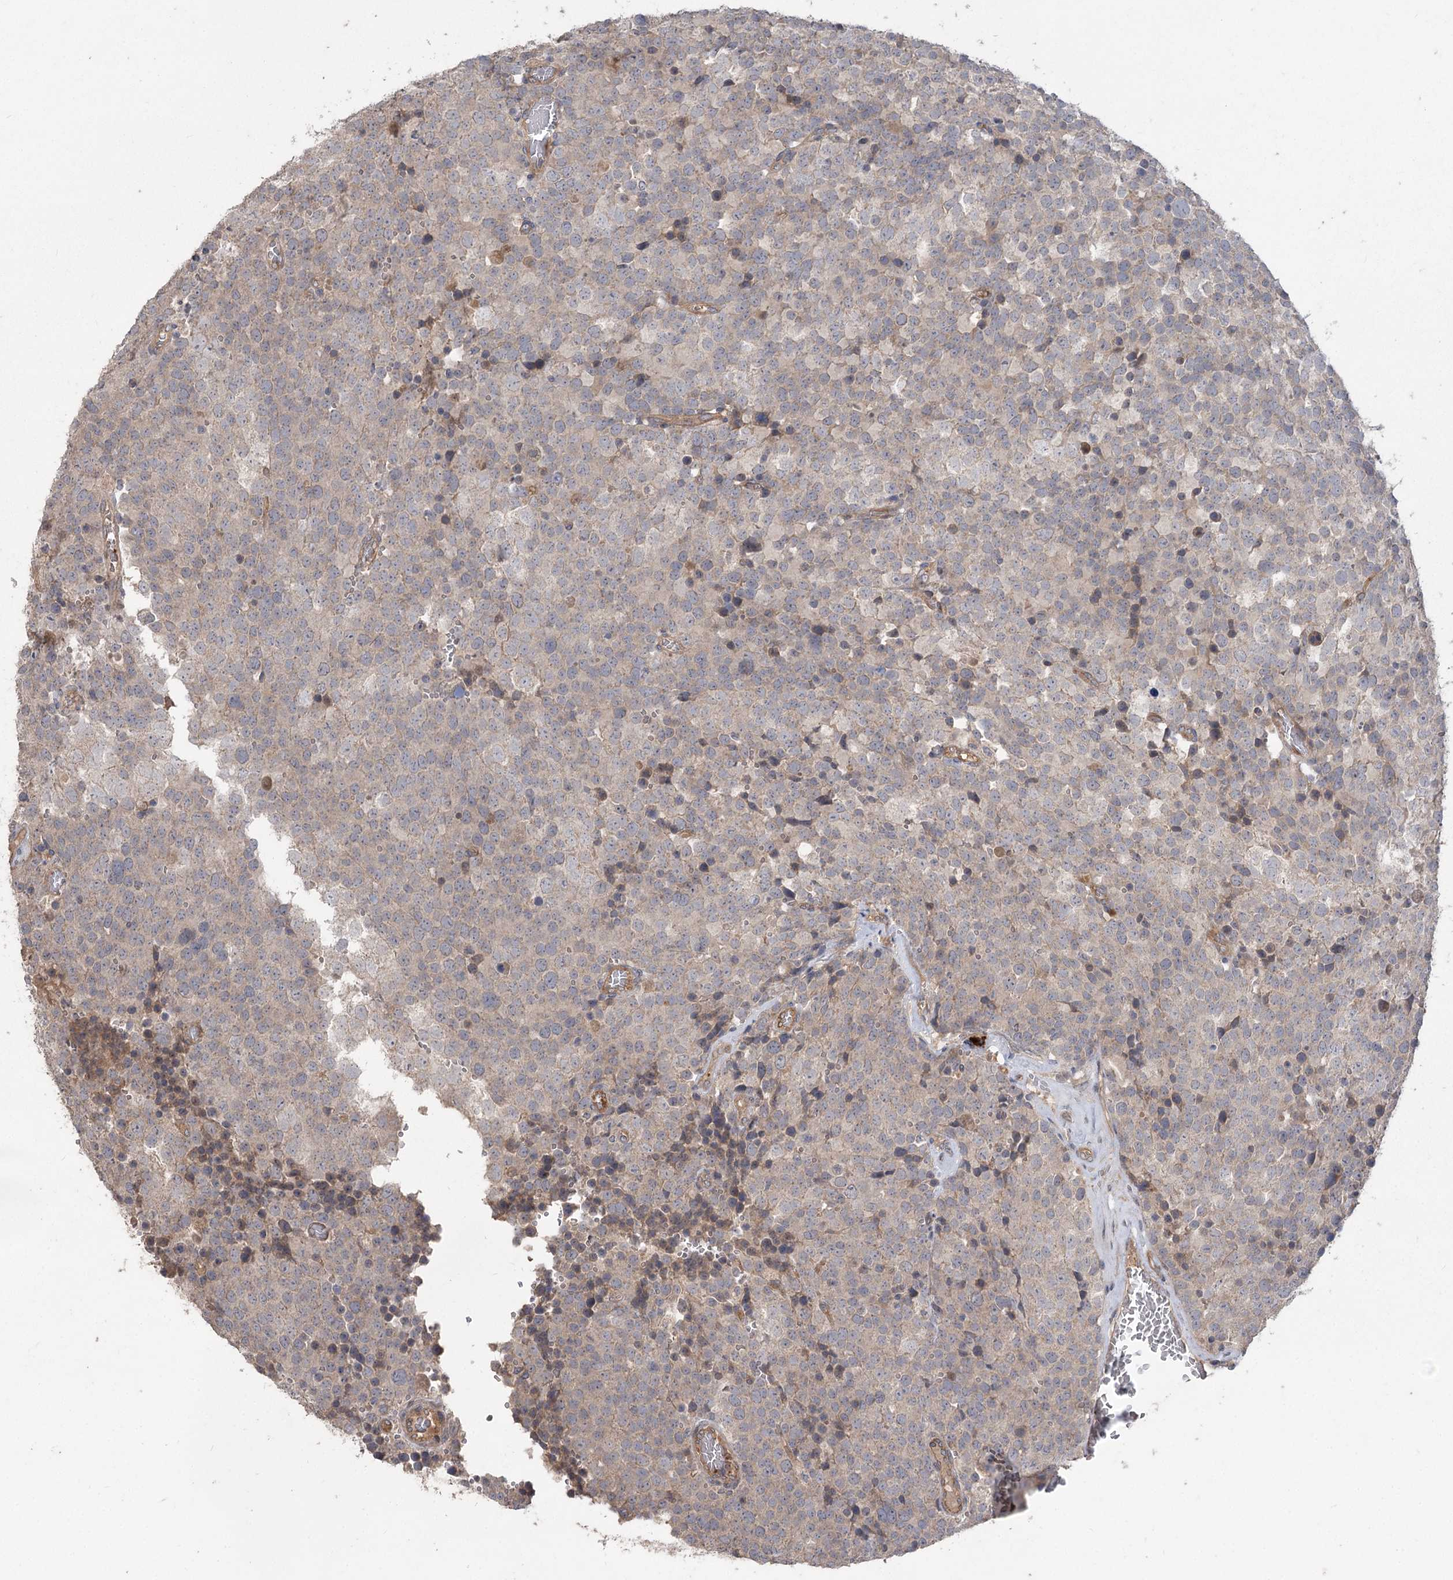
{"staining": {"intensity": "negative", "quantity": "none", "location": "none"}, "tissue": "testis cancer", "cell_type": "Tumor cells", "image_type": "cancer", "snomed": [{"axis": "morphology", "description": "Seminoma, NOS"}, {"axis": "topography", "description": "Testis"}], "caption": "This is a histopathology image of immunohistochemistry staining of testis seminoma, which shows no expression in tumor cells.", "gene": "RIN2", "patient": {"sex": "male", "age": 71}}